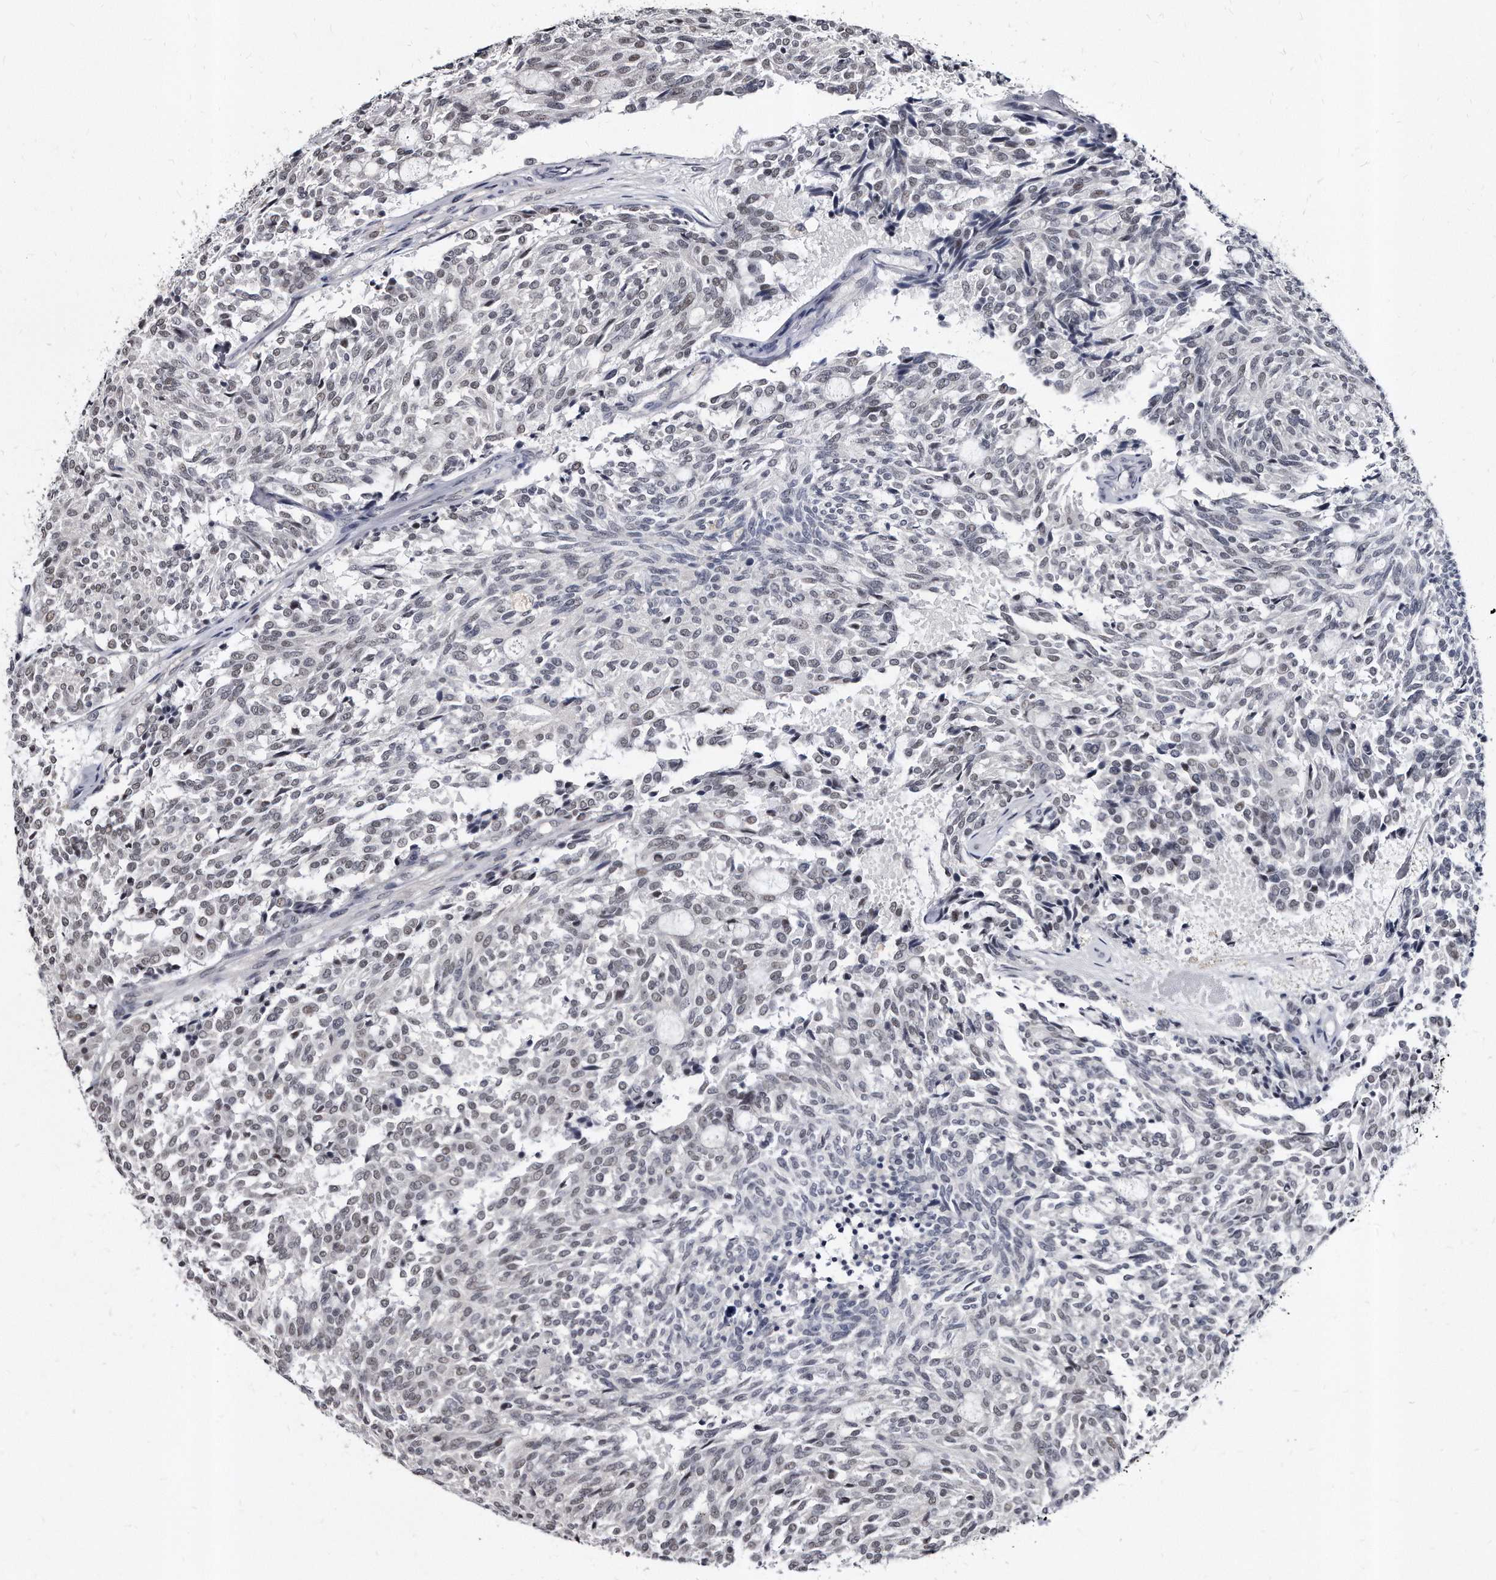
{"staining": {"intensity": "negative", "quantity": "none", "location": "none"}, "tissue": "carcinoid", "cell_type": "Tumor cells", "image_type": "cancer", "snomed": [{"axis": "morphology", "description": "Carcinoid, malignant, NOS"}, {"axis": "topography", "description": "Pancreas"}], "caption": "An immunohistochemistry (IHC) image of malignant carcinoid is shown. There is no staining in tumor cells of malignant carcinoid.", "gene": "KLHDC3", "patient": {"sex": "female", "age": 54}}